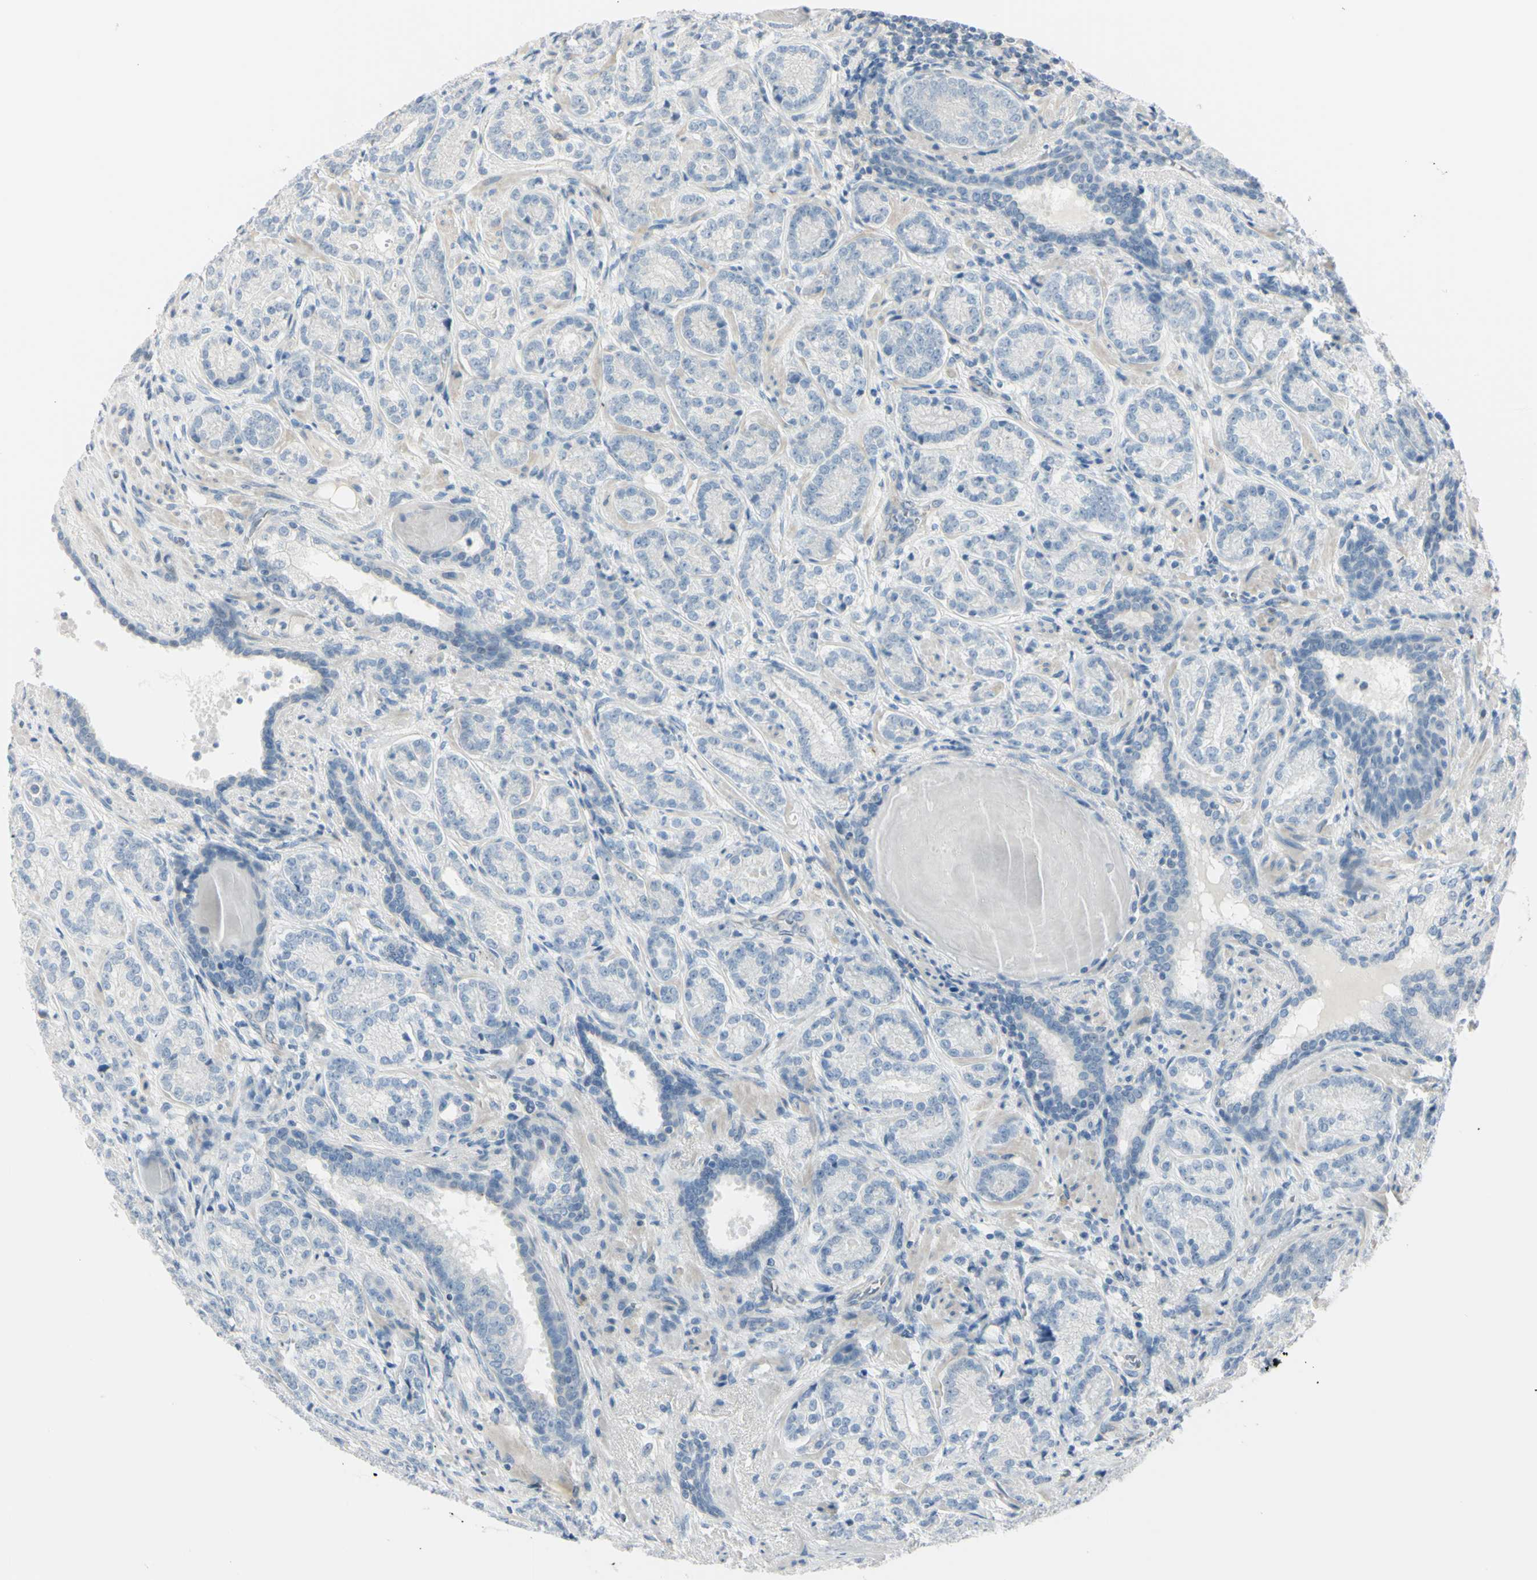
{"staining": {"intensity": "negative", "quantity": "none", "location": "none"}, "tissue": "prostate cancer", "cell_type": "Tumor cells", "image_type": "cancer", "snomed": [{"axis": "morphology", "description": "Adenocarcinoma, High grade"}, {"axis": "topography", "description": "Prostate"}], "caption": "An immunohistochemistry photomicrograph of prostate cancer (high-grade adenocarcinoma) is shown. There is no staining in tumor cells of prostate cancer (high-grade adenocarcinoma).", "gene": "ASB9", "patient": {"sex": "male", "age": 61}}